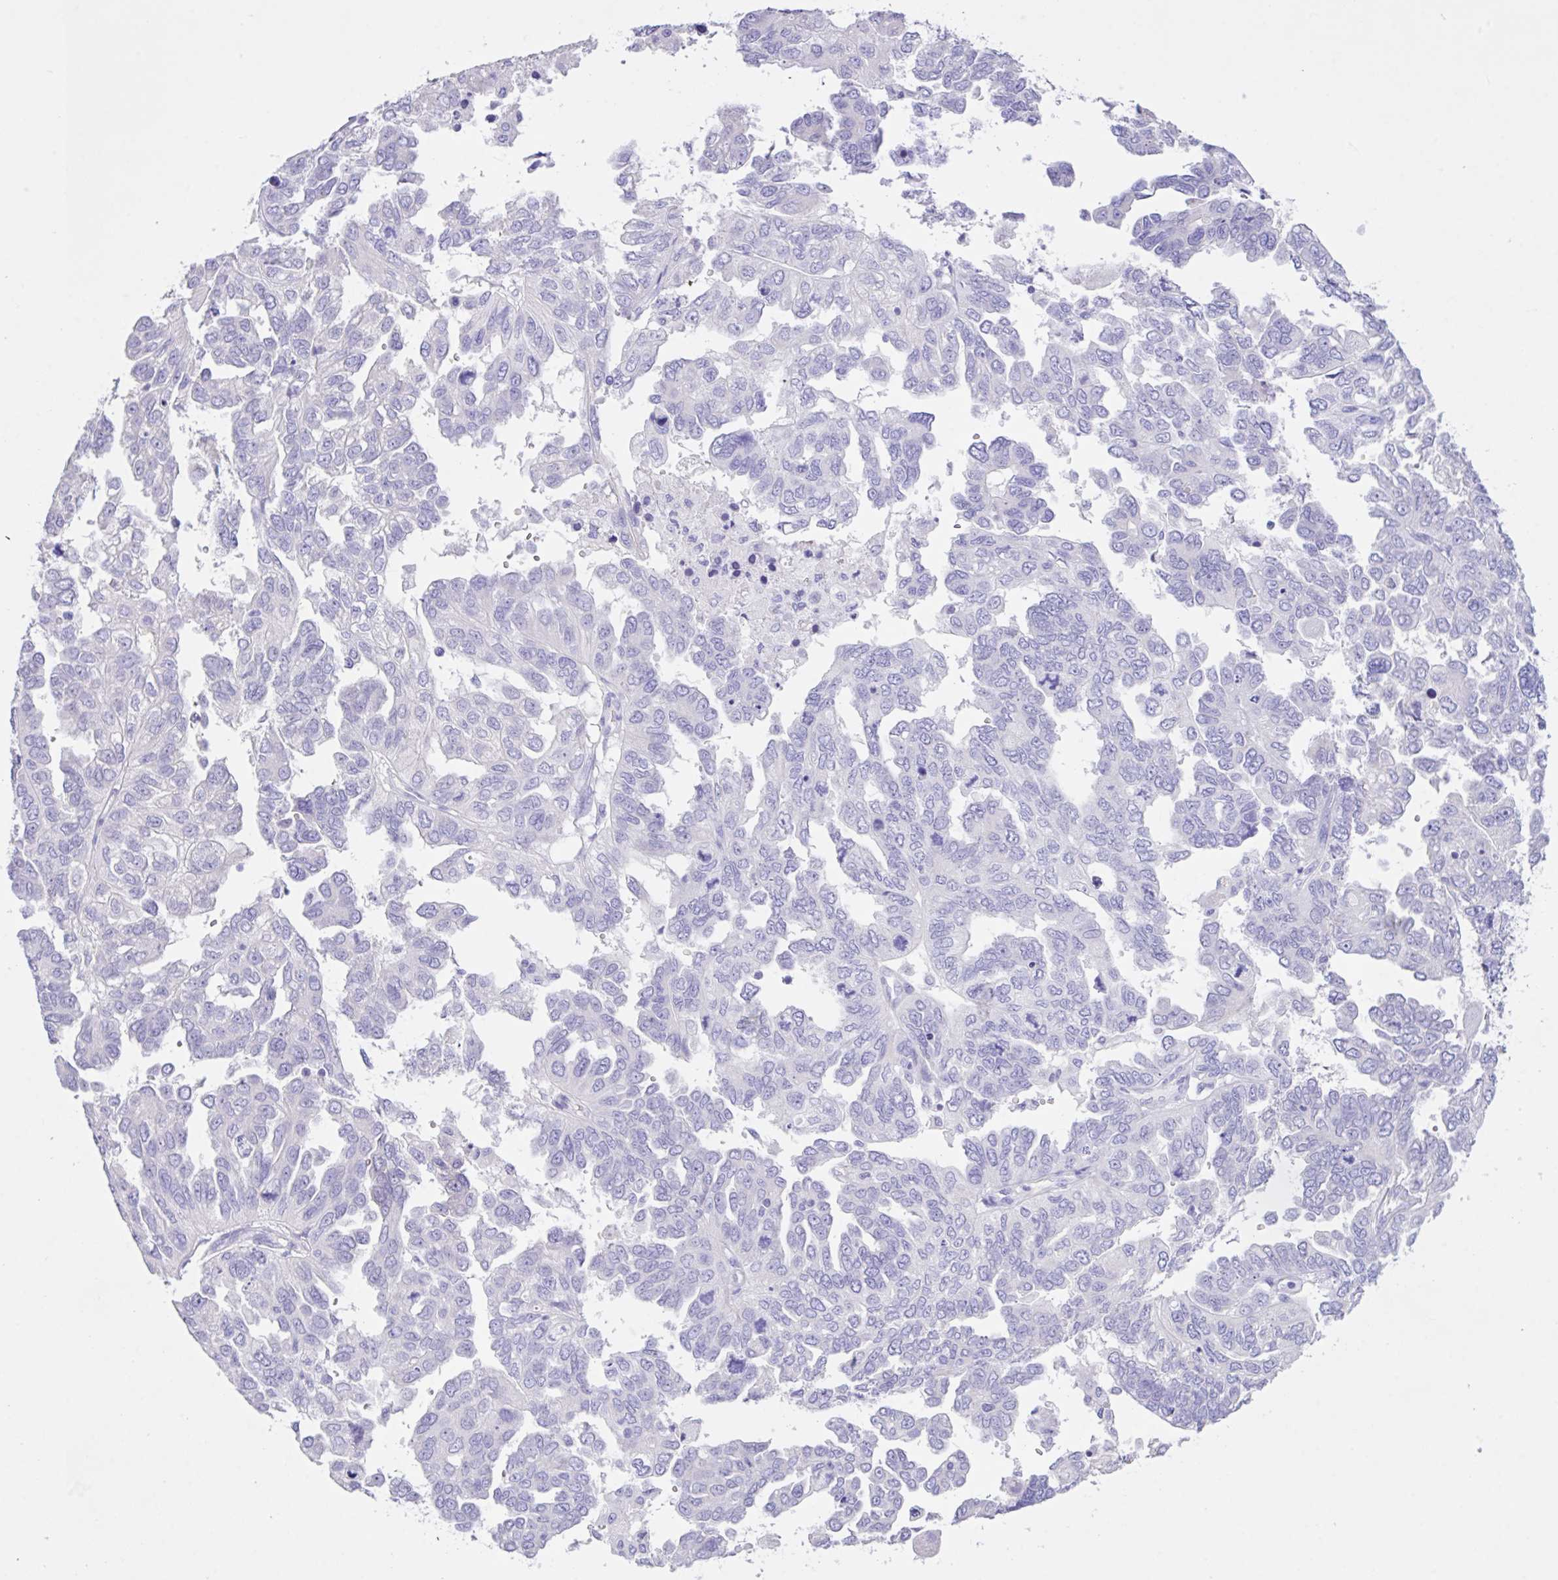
{"staining": {"intensity": "negative", "quantity": "none", "location": "none"}, "tissue": "ovarian cancer", "cell_type": "Tumor cells", "image_type": "cancer", "snomed": [{"axis": "morphology", "description": "Cystadenocarcinoma, serous, NOS"}, {"axis": "topography", "description": "Ovary"}], "caption": "This is a micrograph of IHC staining of ovarian serous cystadenocarcinoma, which shows no staining in tumor cells.", "gene": "CST11", "patient": {"sex": "female", "age": 53}}